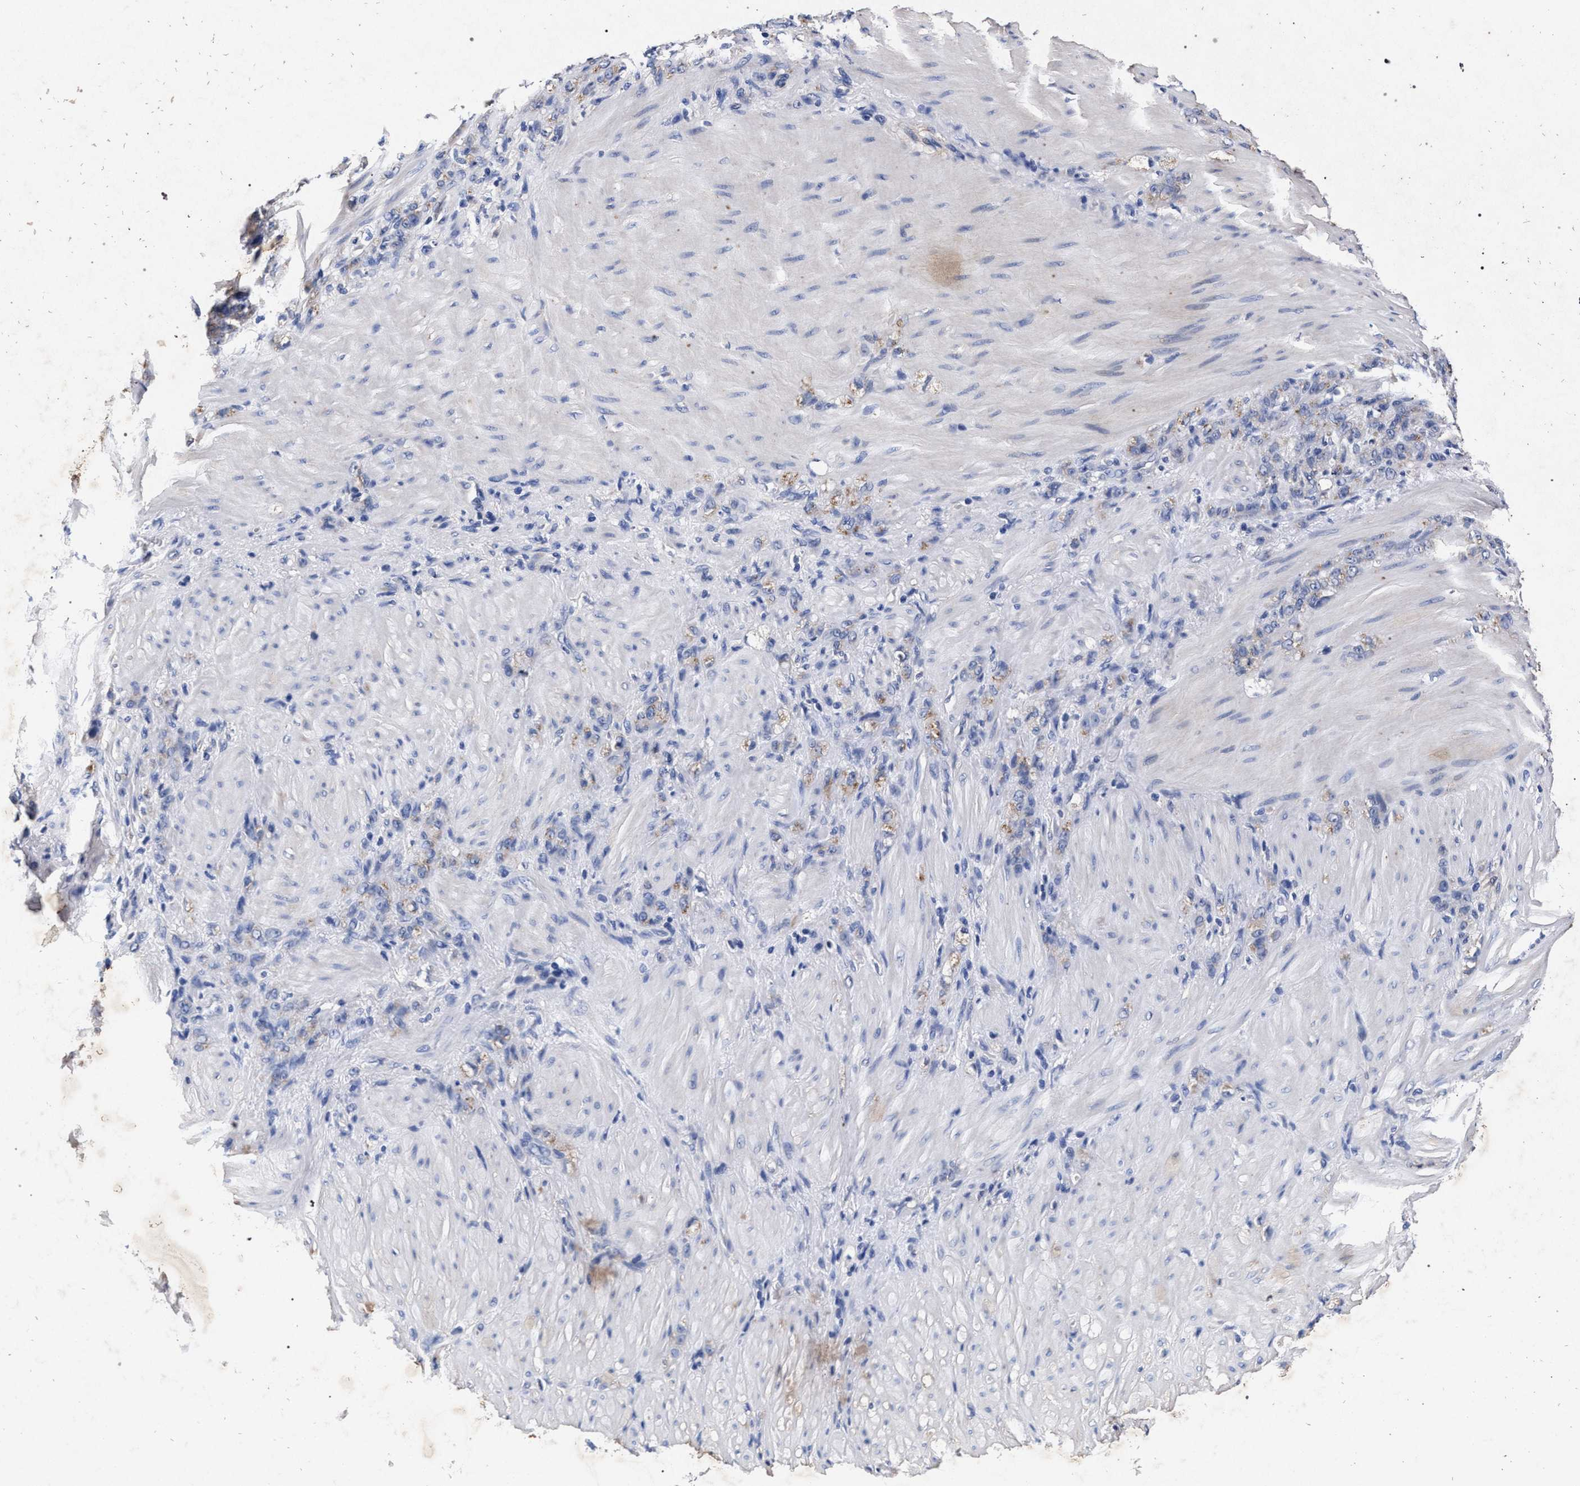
{"staining": {"intensity": "negative", "quantity": "none", "location": "none"}, "tissue": "stomach cancer", "cell_type": "Tumor cells", "image_type": "cancer", "snomed": [{"axis": "morphology", "description": "Normal tissue, NOS"}, {"axis": "morphology", "description": "Adenocarcinoma, NOS"}, {"axis": "topography", "description": "Stomach"}], "caption": "This is an IHC photomicrograph of human adenocarcinoma (stomach). There is no positivity in tumor cells.", "gene": "ATP1A2", "patient": {"sex": "male", "age": 82}}